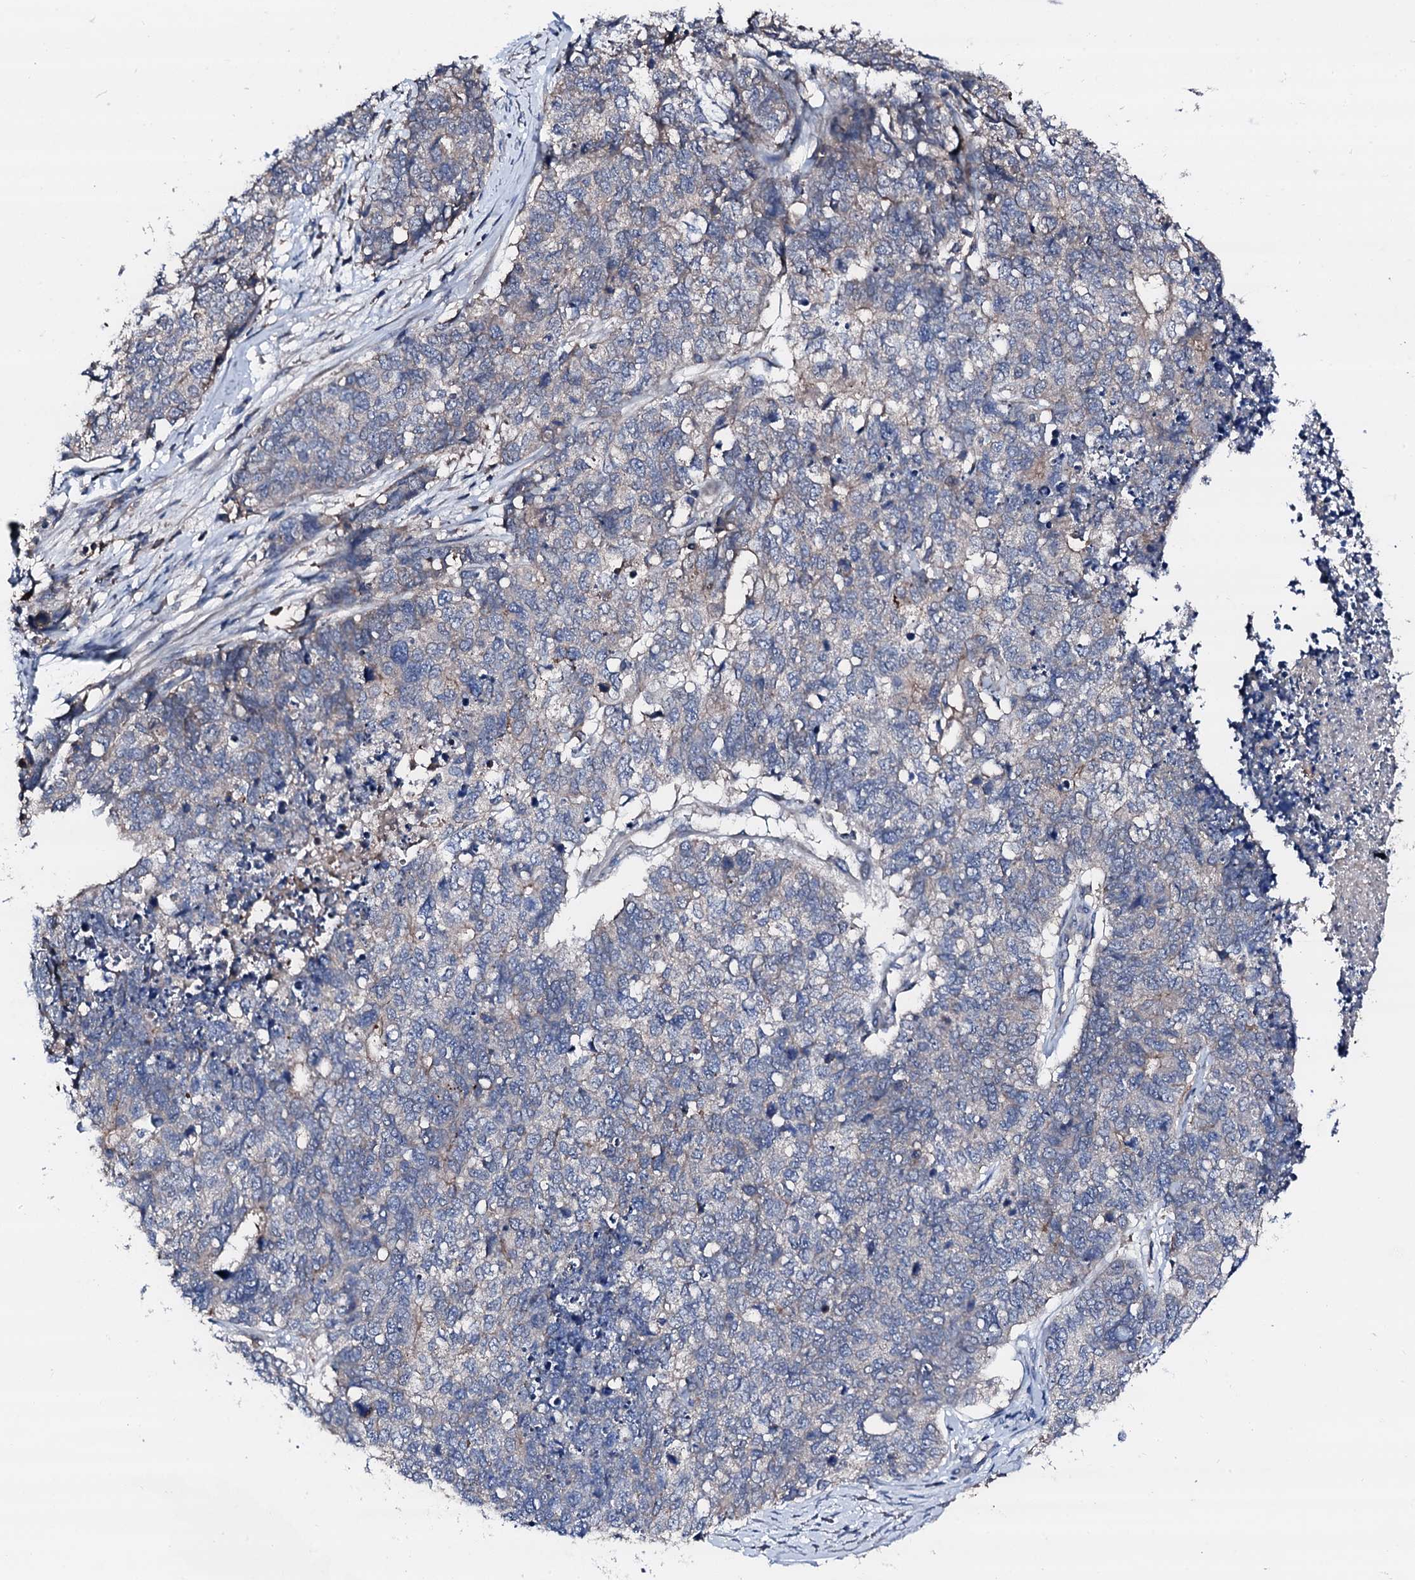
{"staining": {"intensity": "weak", "quantity": "<25%", "location": "cytoplasmic/membranous"}, "tissue": "cervical cancer", "cell_type": "Tumor cells", "image_type": "cancer", "snomed": [{"axis": "morphology", "description": "Squamous cell carcinoma, NOS"}, {"axis": "topography", "description": "Cervix"}], "caption": "The image reveals no significant staining in tumor cells of cervical cancer (squamous cell carcinoma).", "gene": "TRAFD1", "patient": {"sex": "female", "age": 63}}